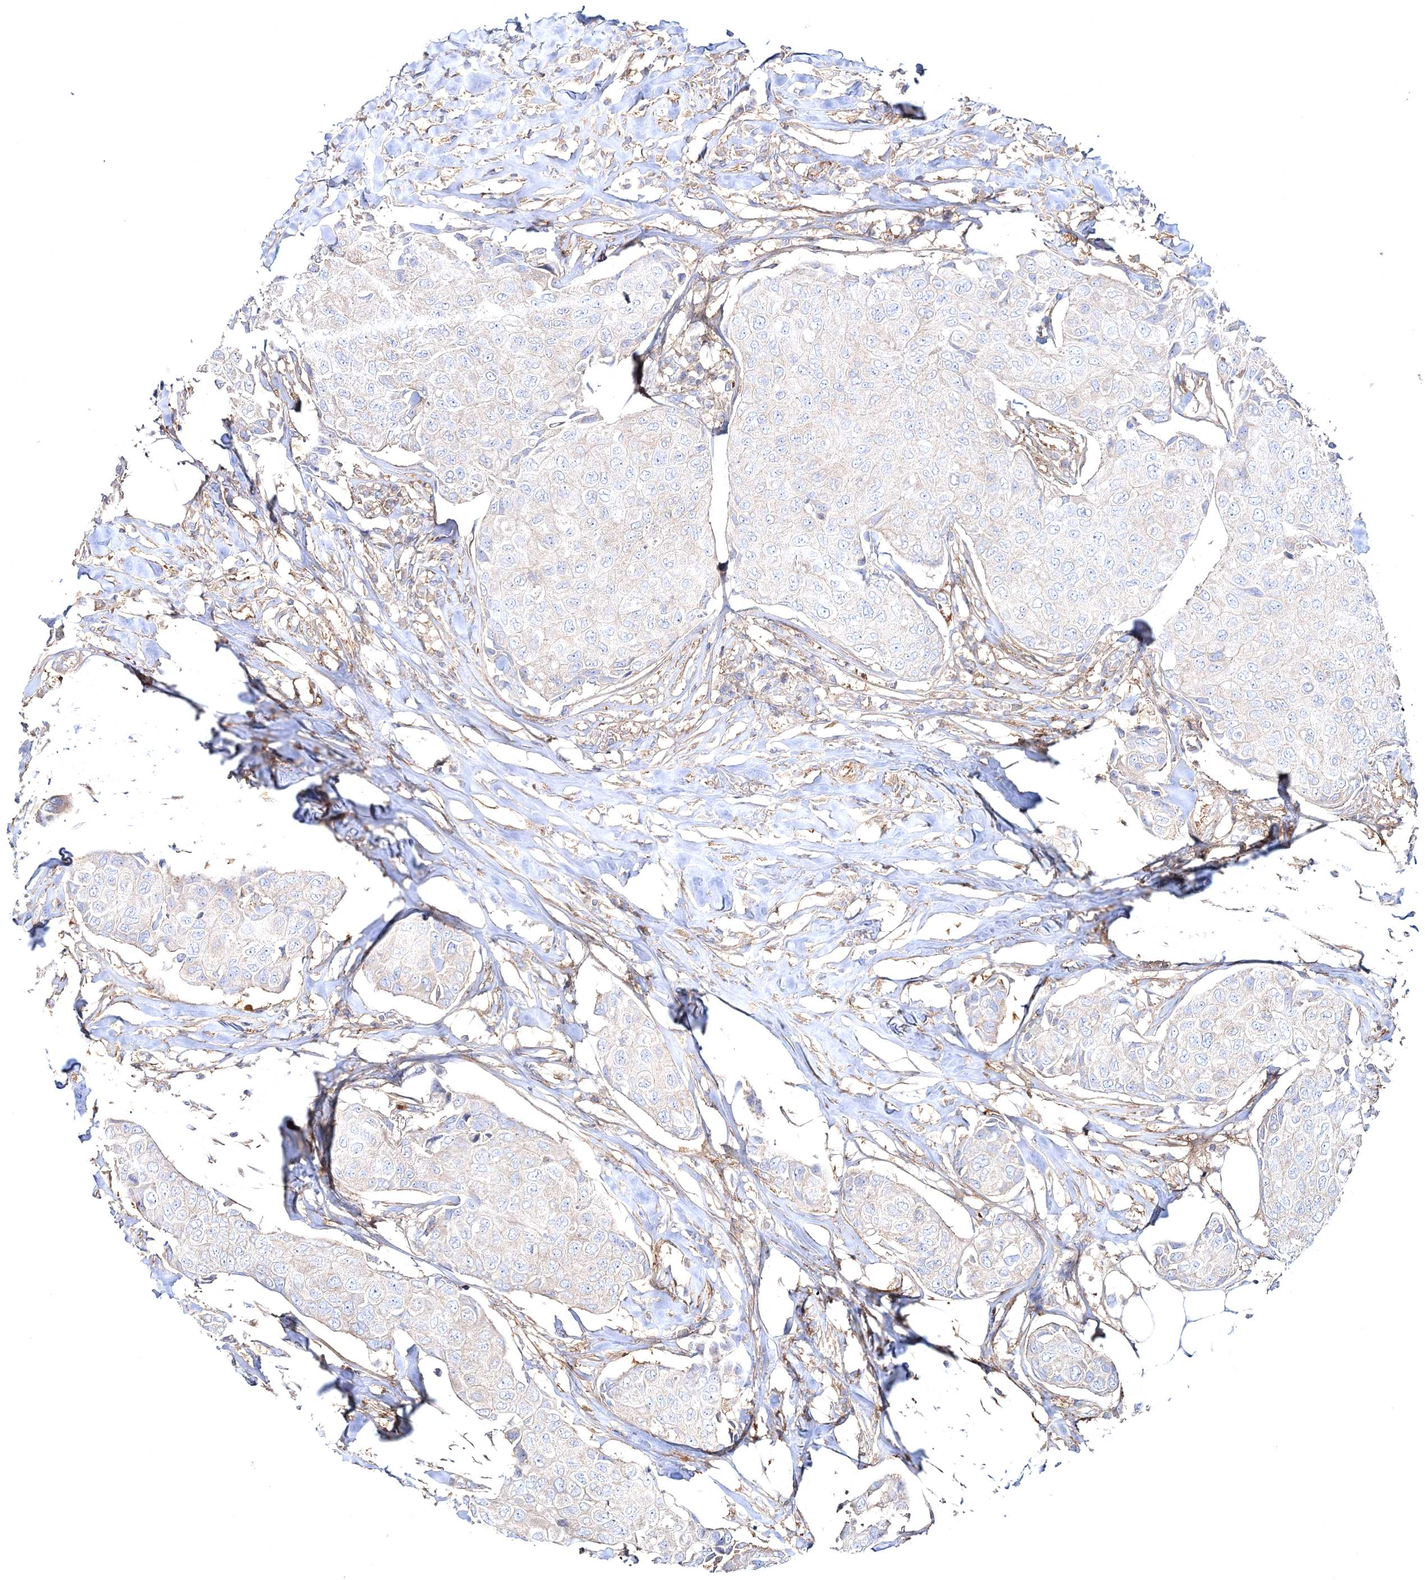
{"staining": {"intensity": "negative", "quantity": "none", "location": "none"}, "tissue": "breast cancer", "cell_type": "Tumor cells", "image_type": "cancer", "snomed": [{"axis": "morphology", "description": "Duct carcinoma"}, {"axis": "topography", "description": "Breast"}], "caption": "A photomicrograph of breast intraductal carcinoma stained for a protein reveals no brown staining in tumor cells. (Brightfield microscopy of DAB (3,3'-diaminobenzidine) immunohistochemistry at high magnification).", "gene": "ZSWIM6", "patient": {"sex": "female", "age": 80}}